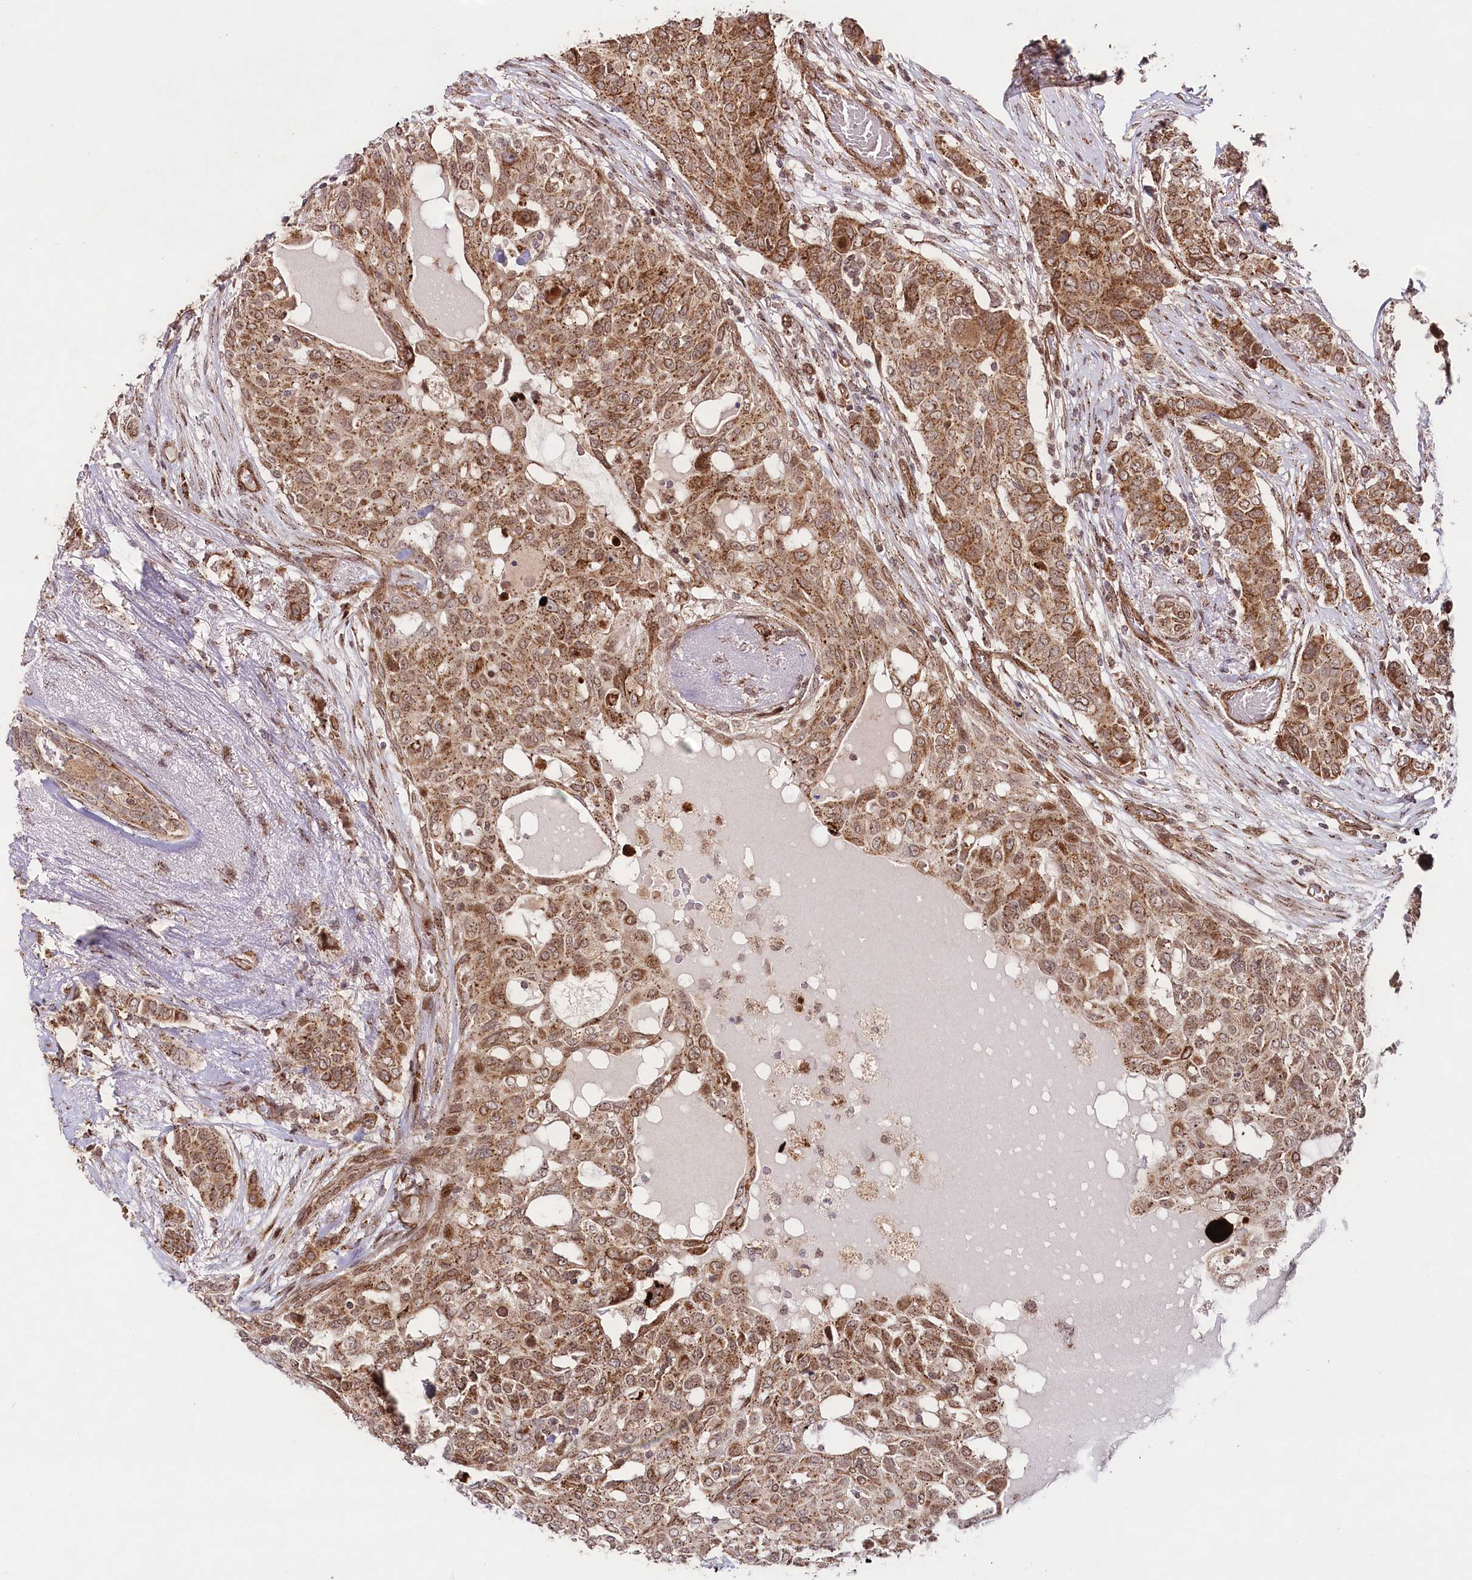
{"staining": {"intensity": "moderate", "quantity": ">75%", "location": "cytoplasmic/membranous"}, "tissue": "breast cancer", "cell_type": "Tumor cells", "image_type": "cancer", "snomed": [{"axis": "morphology", "description": "Lobular carcinoma"}, {"axis": "topography", "description": "Breast"}], "caption": "Protein expression analysis of breast lobular carcinoma reveals moderate cytoplasmic/membranous staining in approximately >75% of tumor cells. The protein is shown in brown color, while the nuclei are stained blue.", "gene": "COPG1", "patient": {"sex": "female", "age": 51}}